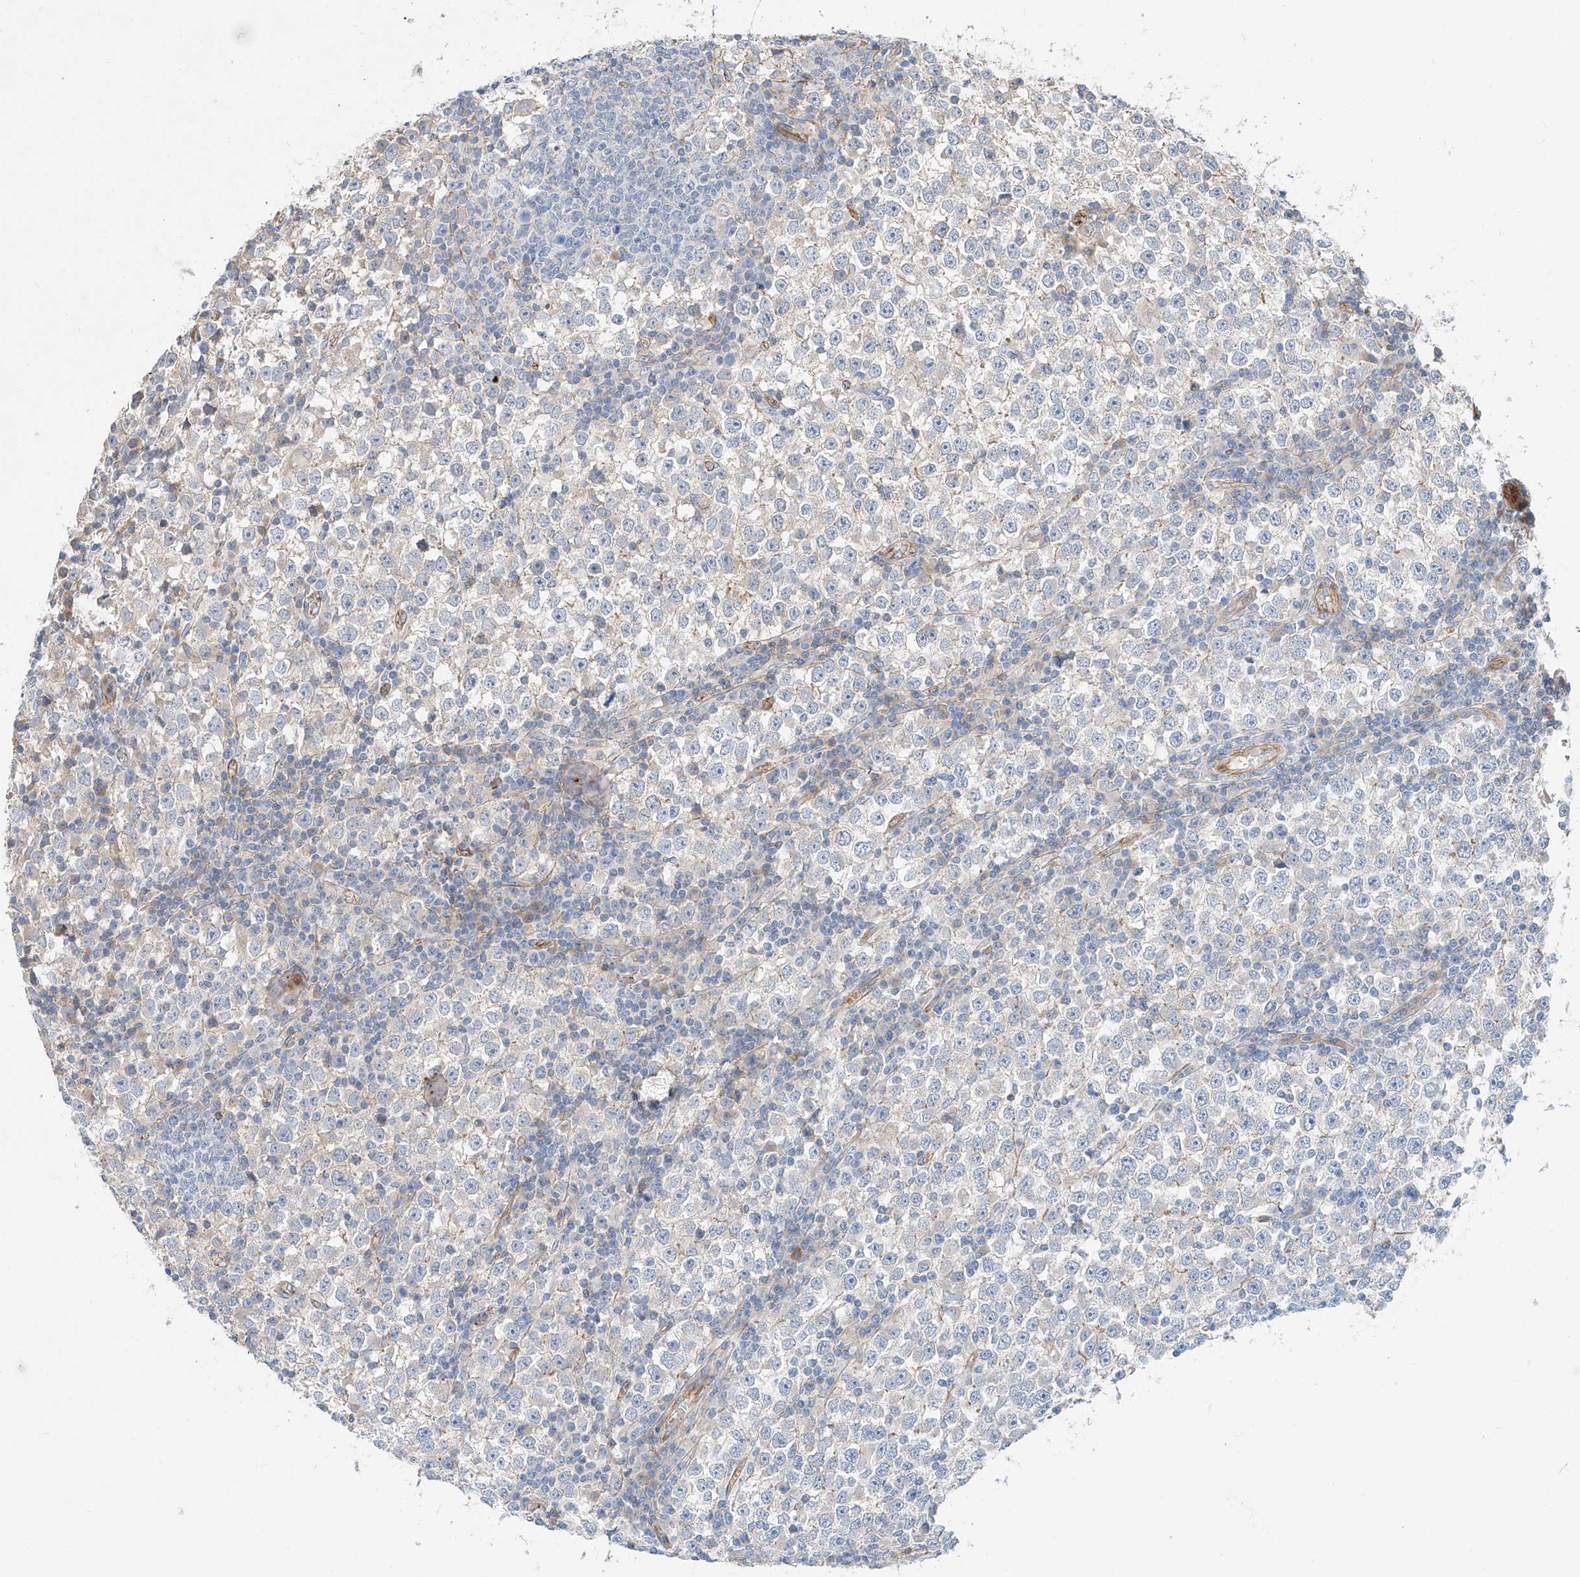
{"staining": {"intensity": "negative", "quantity": "none", "location": "none"}, "tissue": "testis cancer", "cell_type": "Tumor cells", "image_type": "cancer", "snomed": [{"axis": "morphology", "description": "Seminoma, NOS"}, {"axis": "topography", "description": "Testis"}], "caption": "Immunohistochemical staining of seminoma (testis) exhibits no significant staining in tumor cells.", "gene": "MINDY4", "patient": {"sex": "male", "age": 65}}